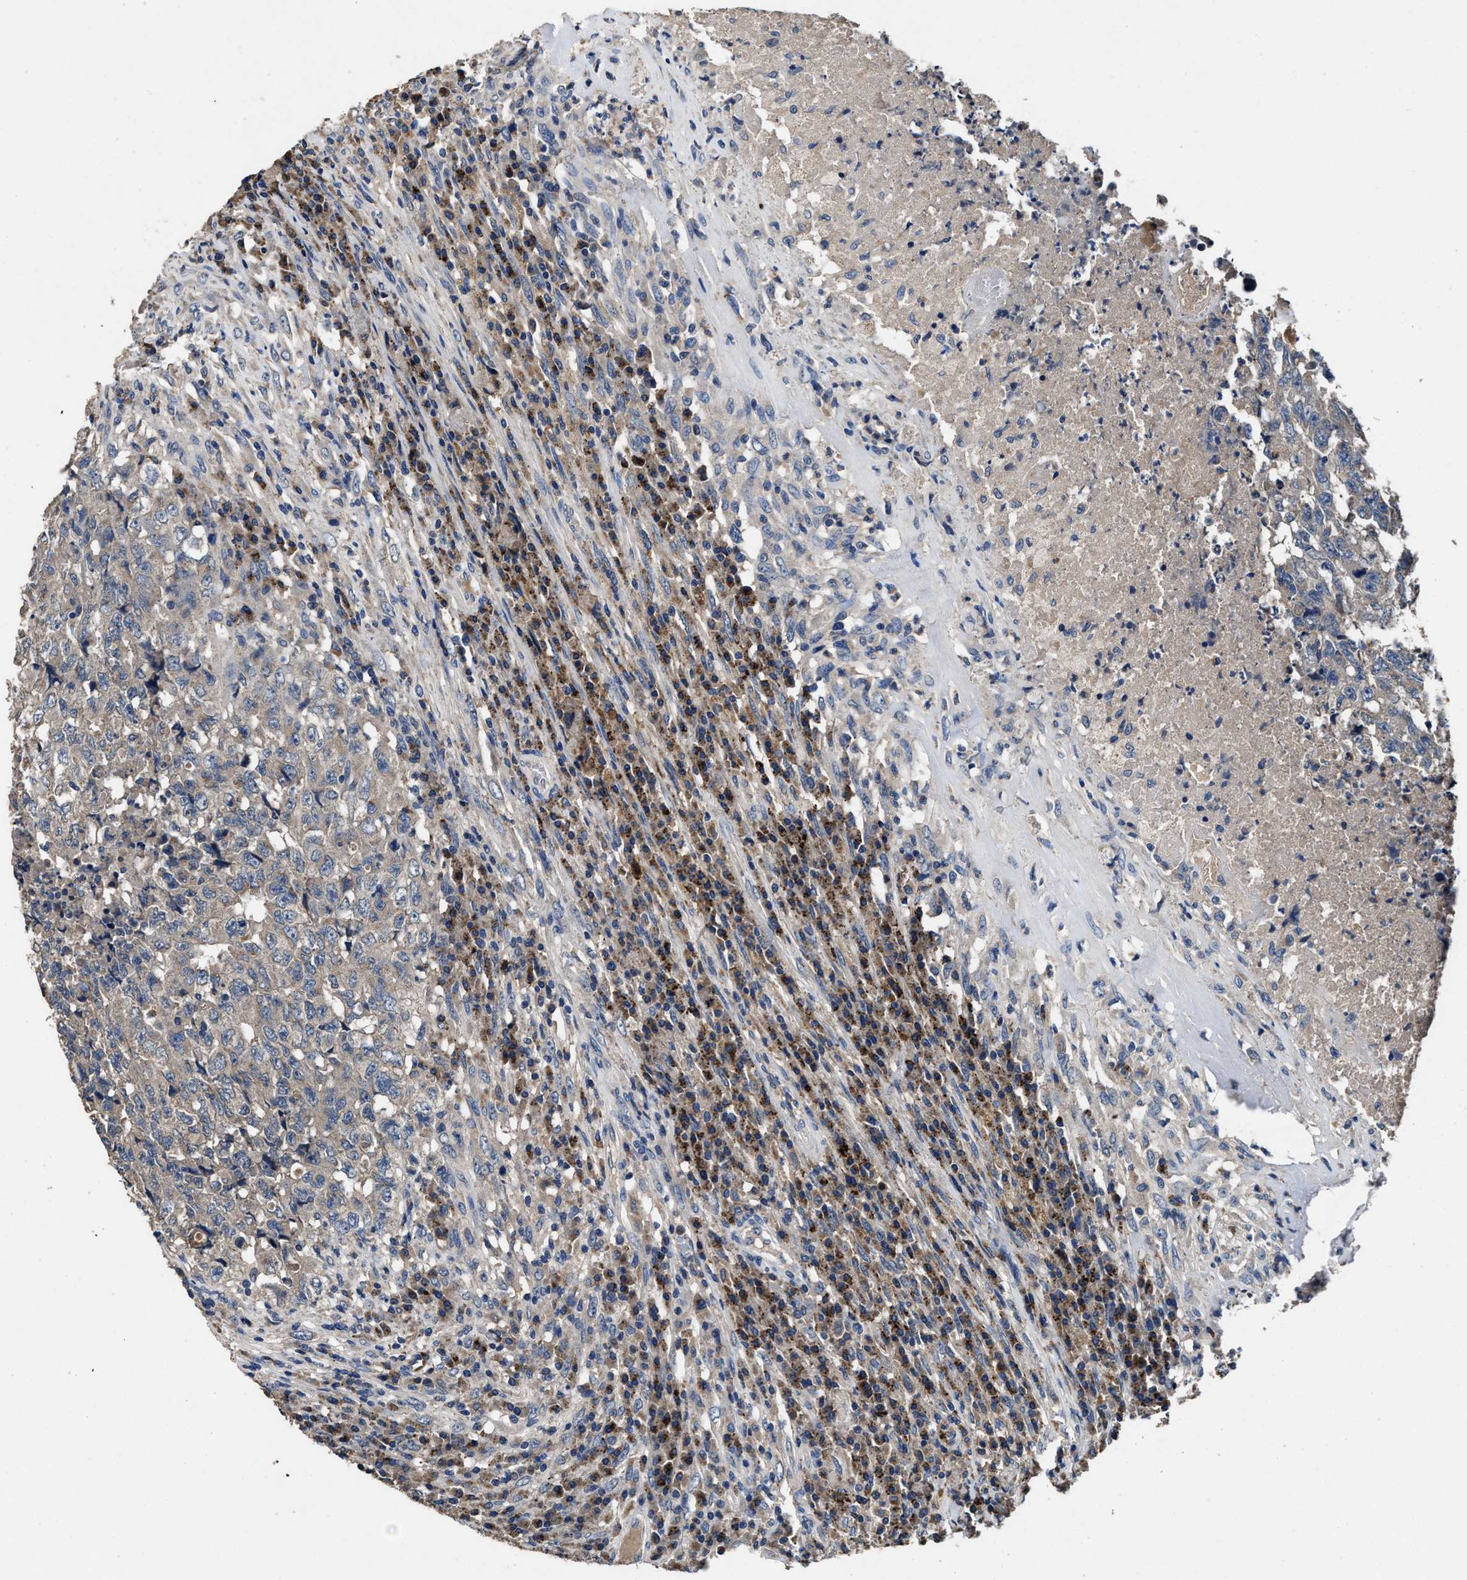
{"staining": {"intensity": "negative", "quantity": "none", "location": "none"}, "tissue": "testis cancer", "cell_type": "Tumor cells", "image_type": "cancer", "snomed": [{"axis": "morphology", "description": "Necrosis, NOS"}, {"axis": "morphology", "description": "Carcinoma, Embryonal, NOS"}, {"axis": "topography", "description": "Testis"}], "caption": "Tumor cells show no significant positivity in testis embryonal carcinoma.", "gene": "UBR4", "patient": {"sex": "male", "age": 19}}